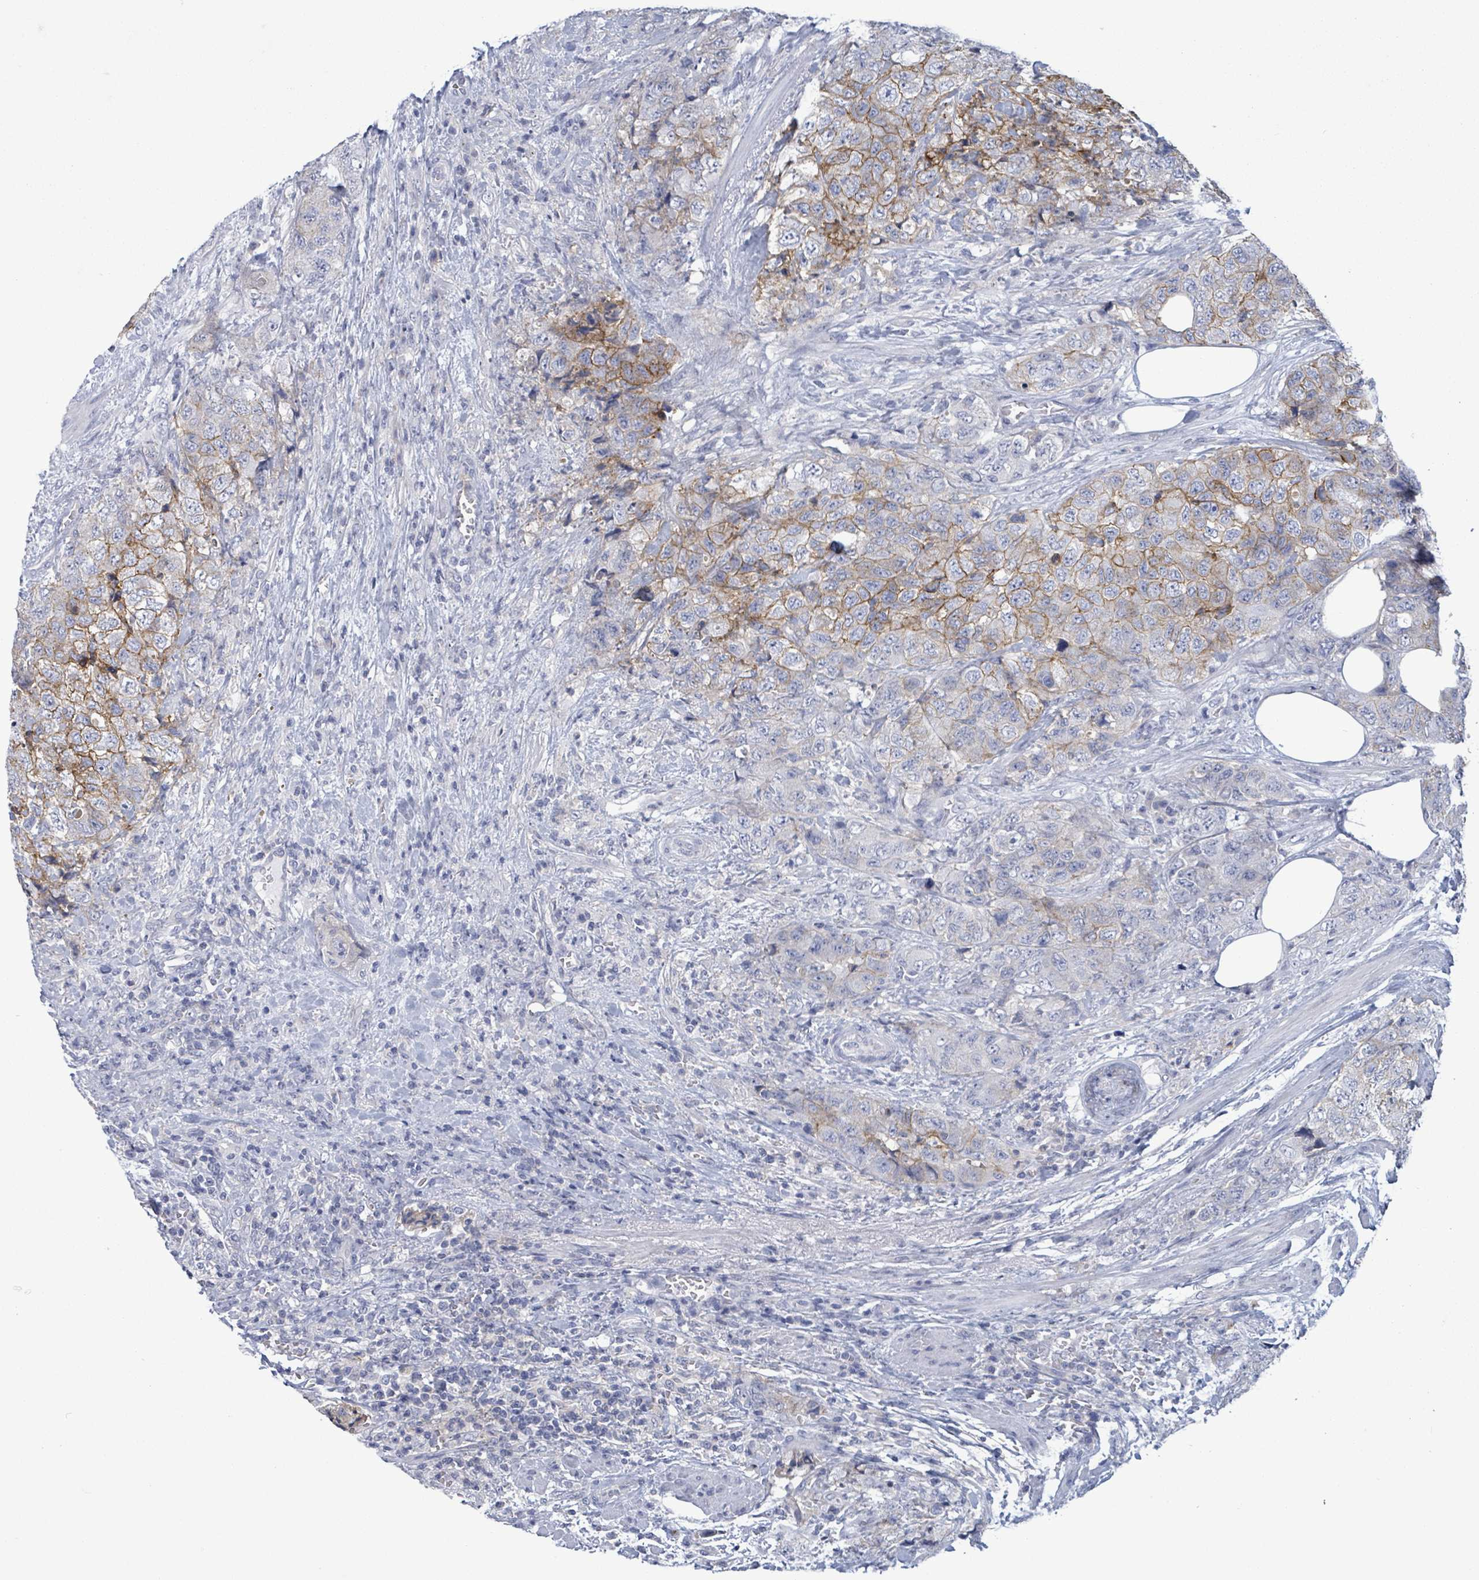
{"staining": {"intensity": "moderate", "quantity": "25%-75%", "location": "cytoplasmic/membranous"}, "tissue": "urothelial cancer", "cell_type": "Tumor cells", "image_type": "cancer", "snomed": [{"axis": "morphology", "description": "Urothelial carcinoma, High grade"}, {"axis": "topography", "description": "Urinary bladder"}], "caption": "Immunohistochemistry (IHC) micrograph of neoplastic tissue: urothelial cancer stained using immunohistochemistry (IHC) shows medium levels of moderate protein expression localized specifically in the cytoplasmic/membranous of tumor cells, appearing as a cytoplasmic/membranous brown color.", "gene": "BSG", "patient": {"sex": "female", "age": 78}}